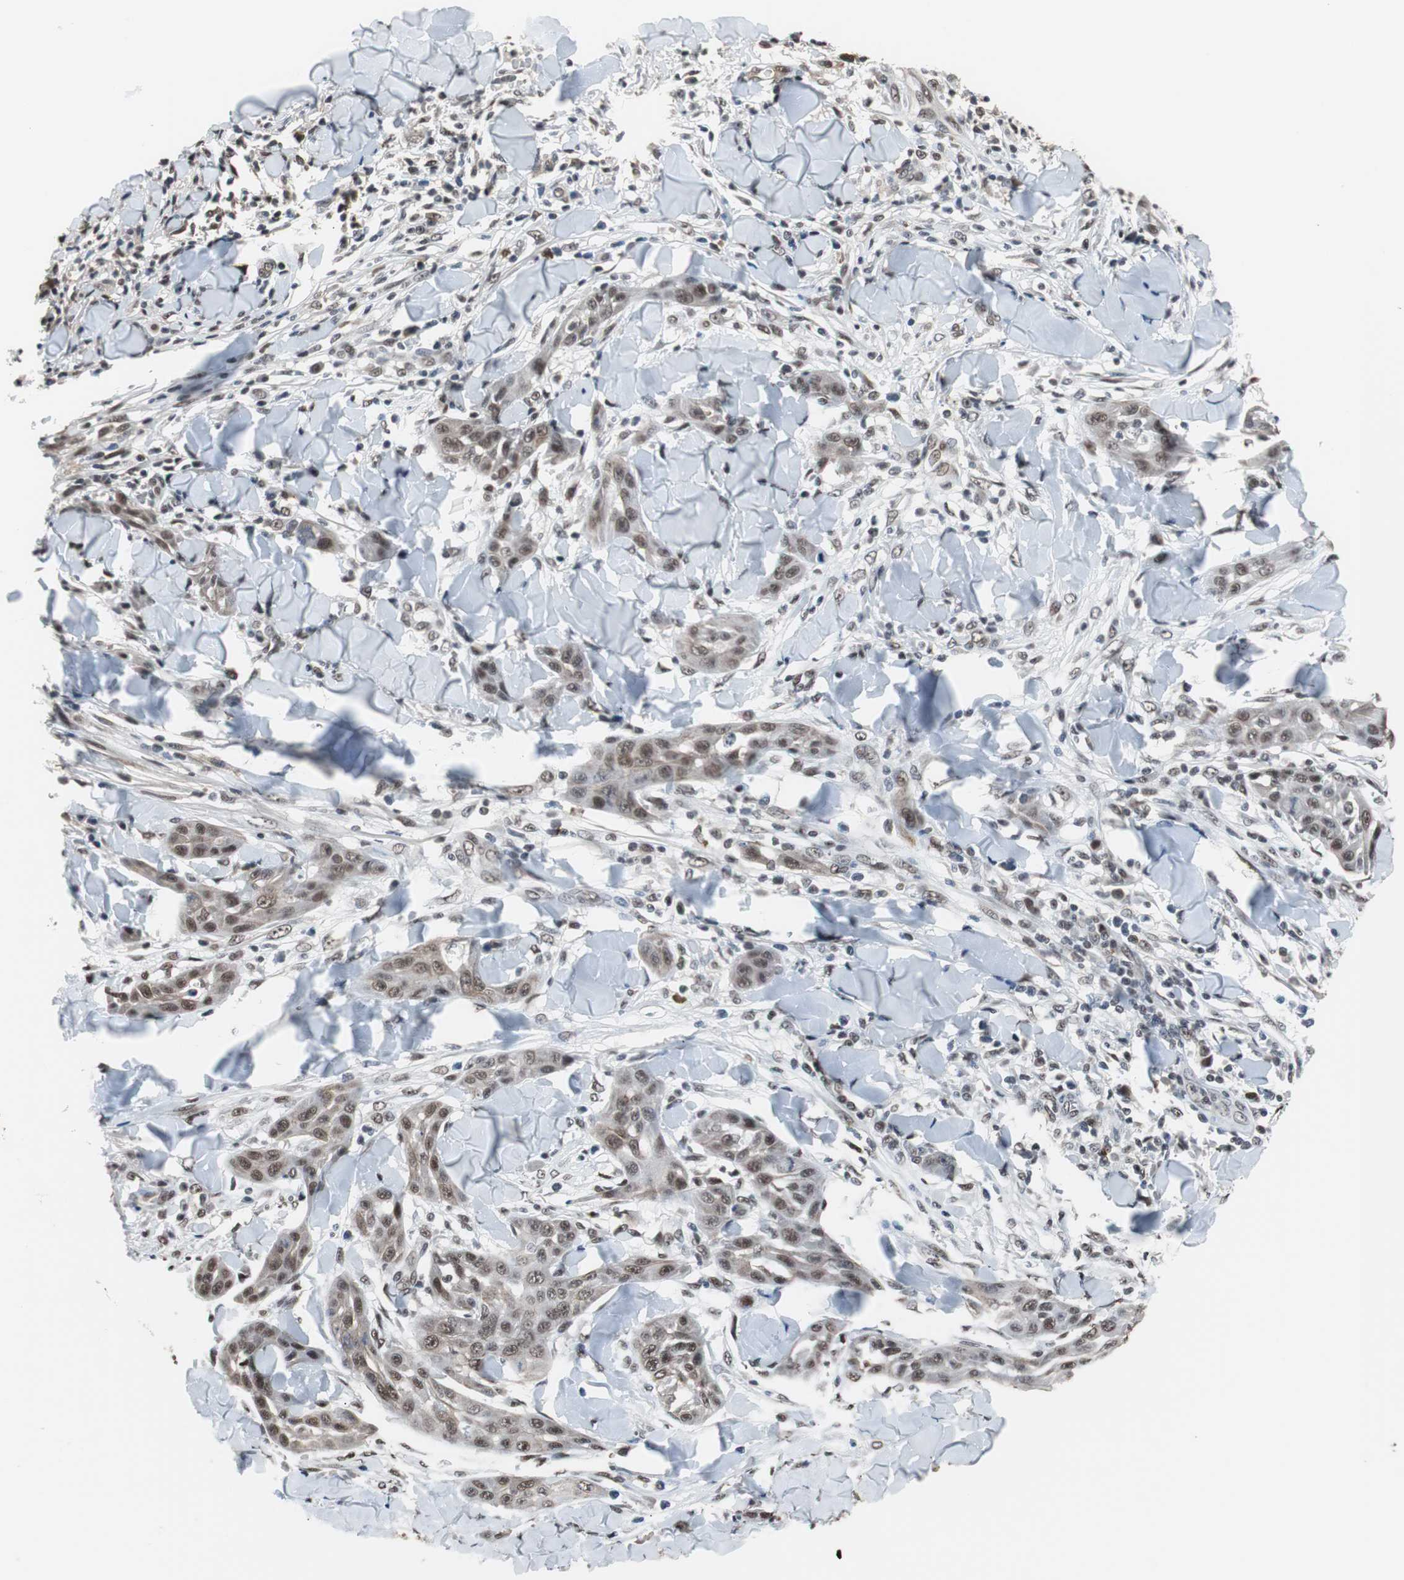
{"staining": {"intensity": "moderate", "quantity": ">75%", "location": "nuclear"}, "tissue": "skin cancer", "cell_type": "Tumor cells", "image_type": "cancer", "snomed": [{"axis": "morphology", "description": "Squamous cell carcinoma, NOS"}, {"axis": "topography", "description": "Skin"}], "caption": "A high-resolution photomicrograph shows IHC staining of squamous cell carcinoma (skin), which shows moderate nuclear positivity in about >75% of tumor cells.", "gene": "TAF7", "patient": {"sex": "male", "age": 24}}